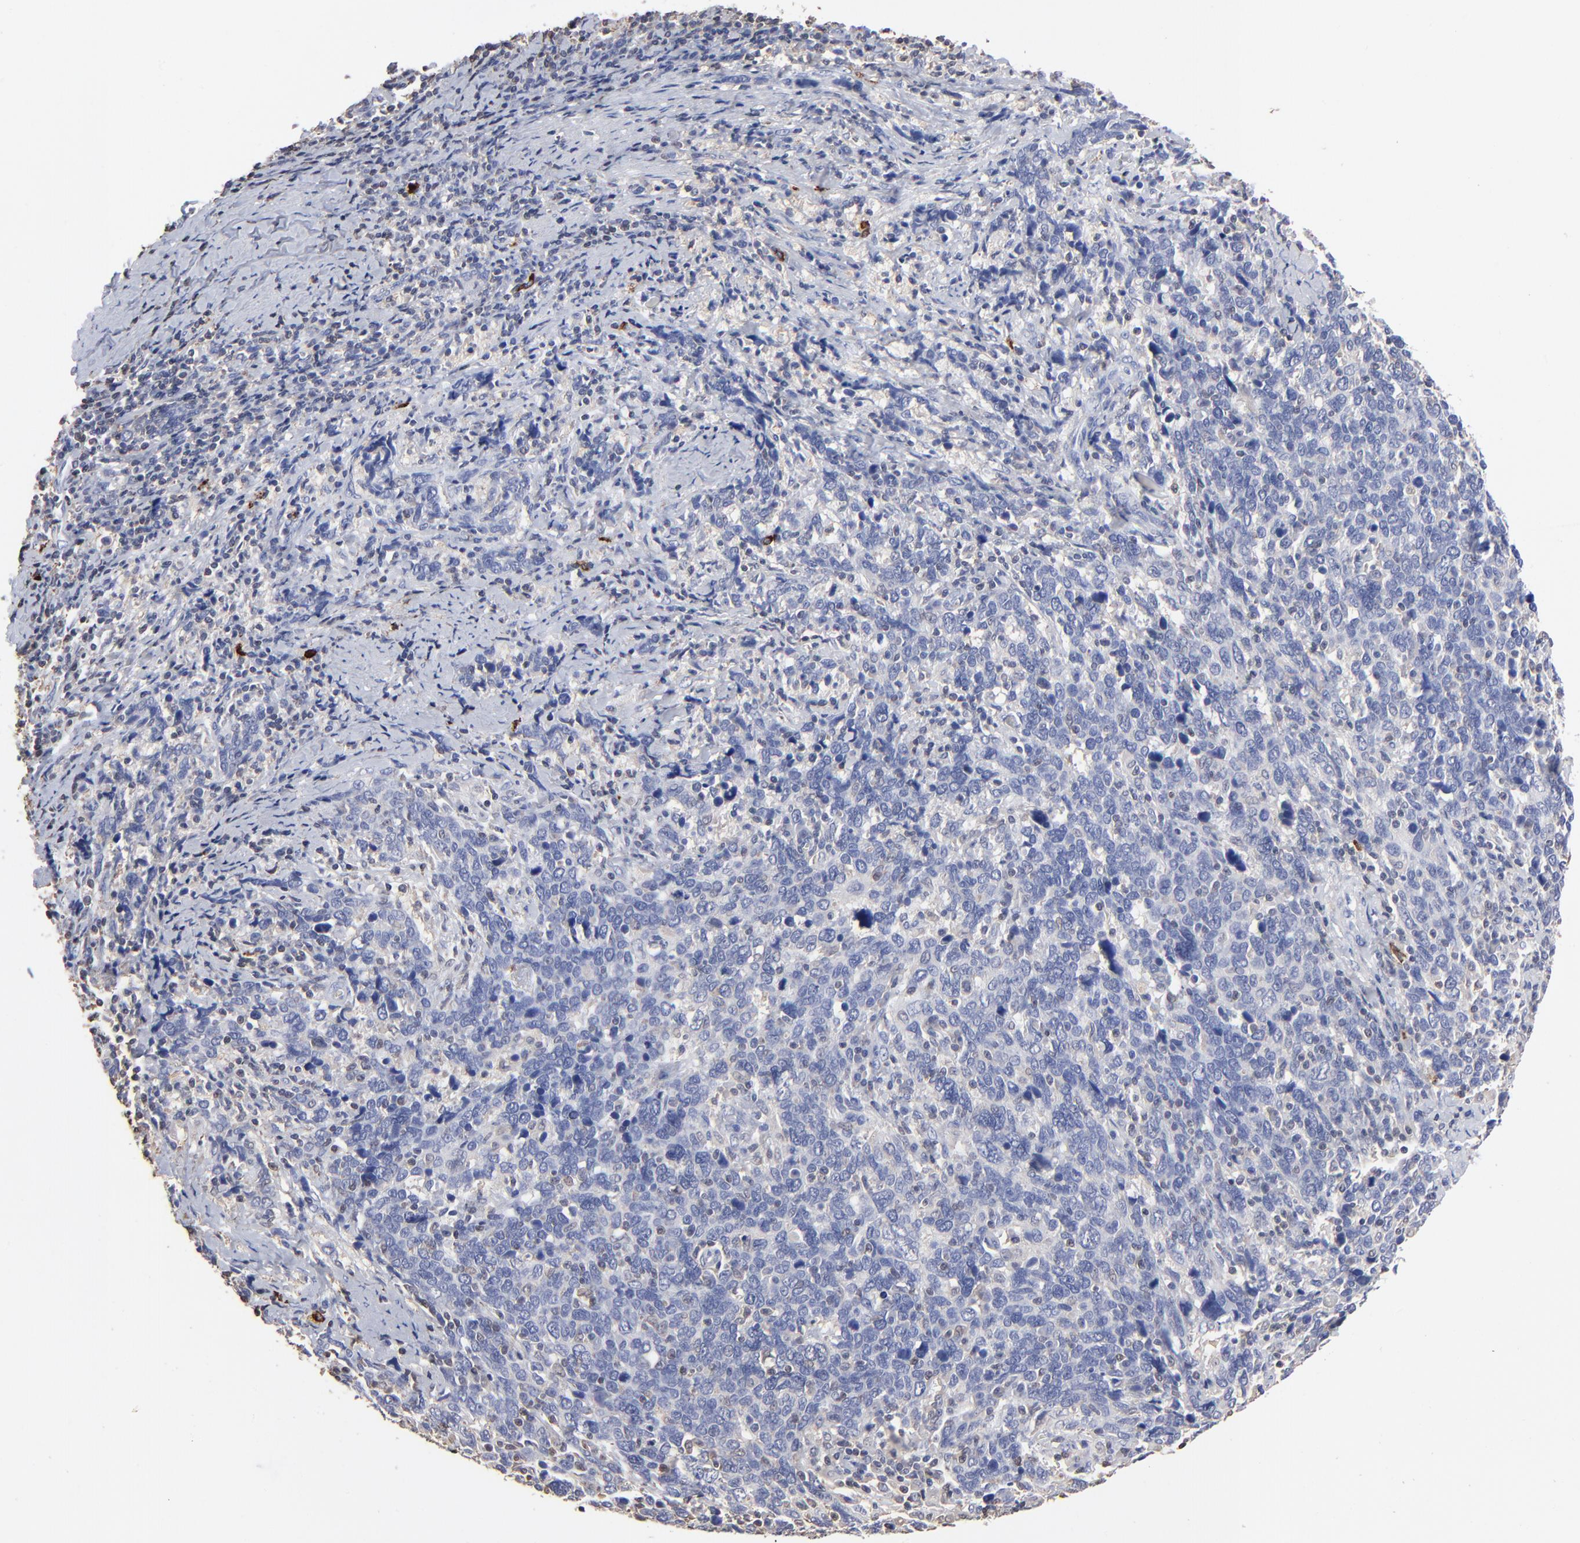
{"staining": {"intensity": "negative", "quantity": "none", "location": "none"}, "tissue": "cervical cancer", "cell_type": "Tumor cells", "image_type": "cancer", "snomed": [{"axis": "morphology", "description": "Squamous cell carcinoma, NOS"}, {"axis": "topography", "description": "Cervix"}], "caption": "The histopathology image displays no significant expression in tumor cells of squamous cell carcinoma (cervical).", "gene": "TBXT", "patient": {"sex": "female", "age": 41}}